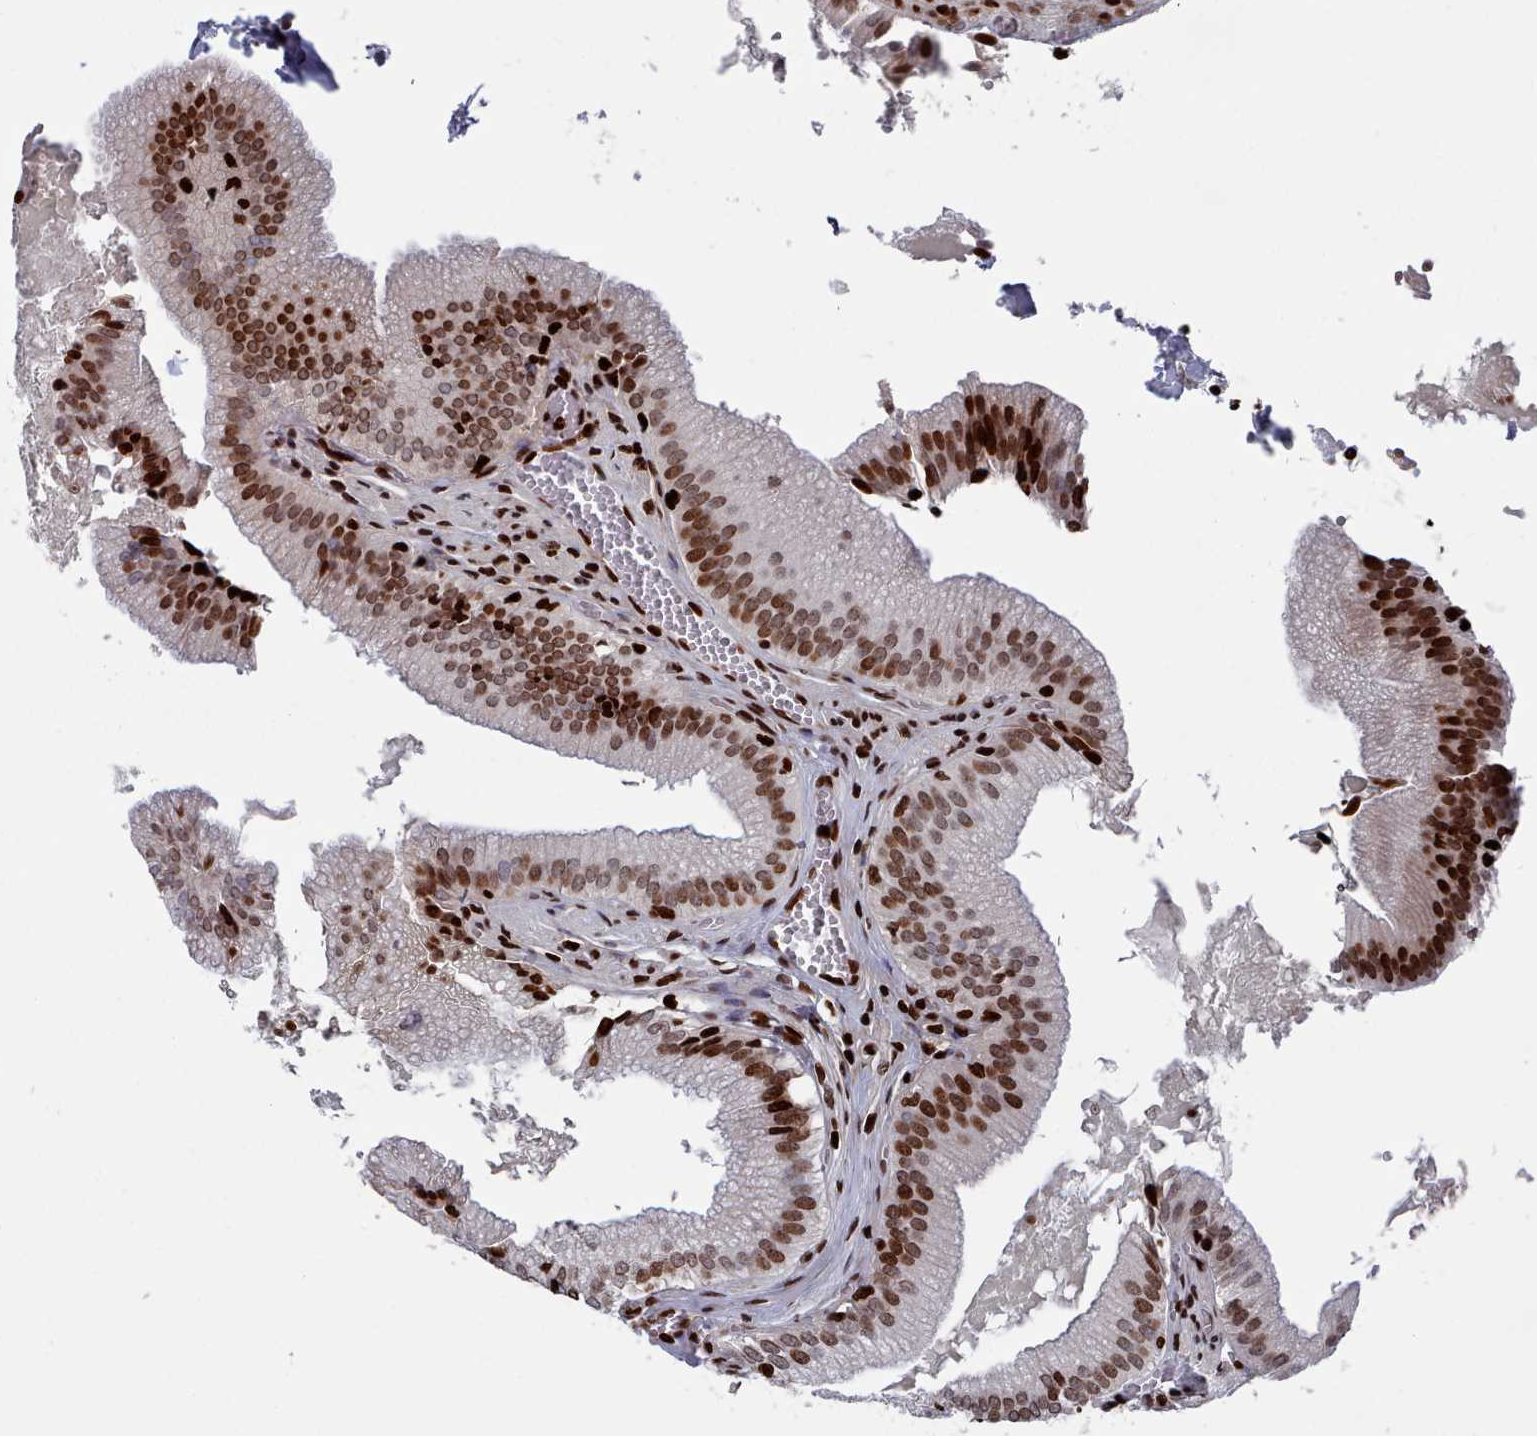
{"staining": {"intensity": "strong", "quantity": "25%-75%", "location": "nuclear"}, "tissue": "gallbladder", "cell_type": "Glandular cells", "image_type": "normal", "snomed": [{"axis": "morphology", "description": "Normal tissue, NOS"}, {"axis": "topography", "description": "Gallbladder"}, {"axis": "topography", "description": "Peripheral nerve tissue"}], "caption": "Immunohistochemistry staining of unremarkable gallbladder, which reveals high levels of strong nuclear staining in about 25%-75% of glandular cells indicating strong nuclear protein staining. The staining was performed using DAB (brown) for protein detection and nuclei were counterstained in hematoxylin (blue).", "gene": "PCDHB11", "patient": {"sex": "male", "age": 17}}